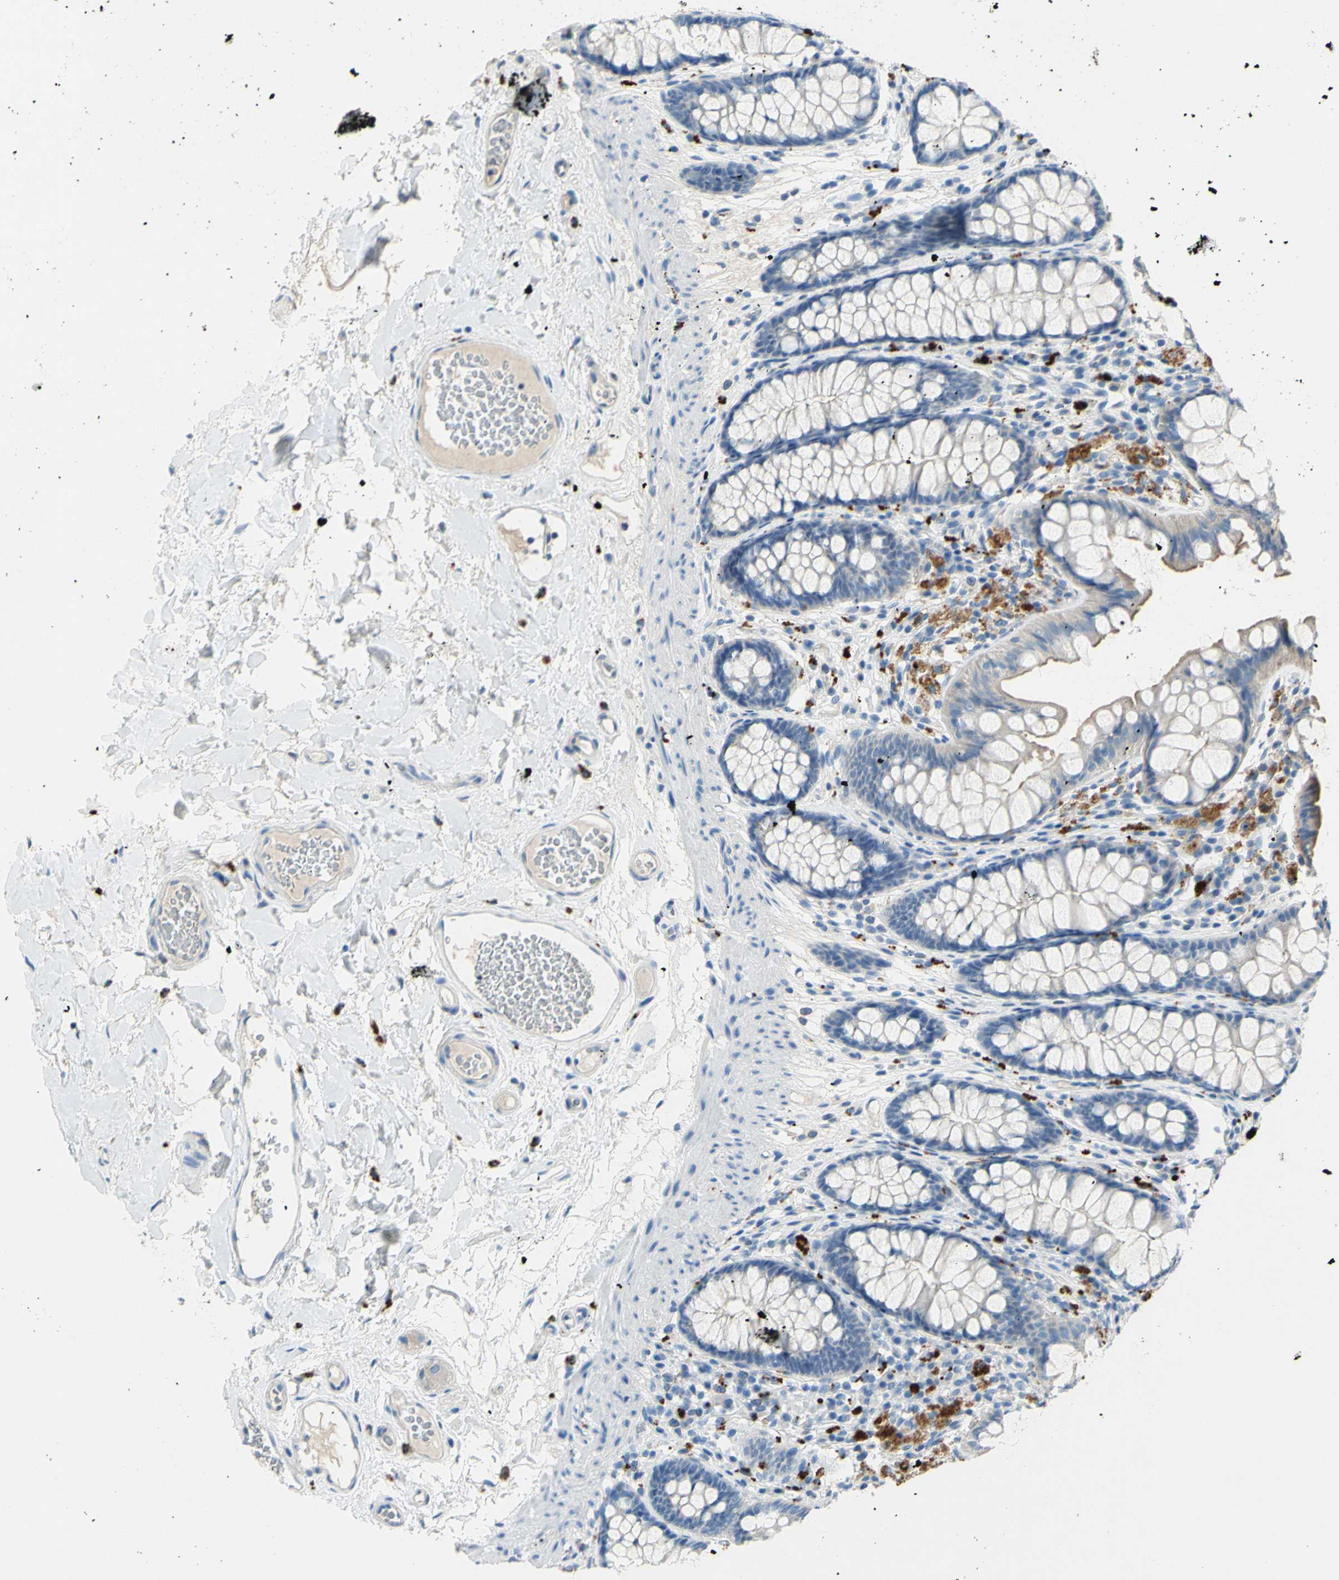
{"staining": {"intensity": "negative", "quantity": "none", "location": "none"}, "tissue": "colon", "cell_type": "Endothelial cells", "image_type": "normal", "snomed": [{"axis": "morphology", "description": "Normal tissue, NOS"}, {"axis": "topography", "description": "Colon"}], "caption": "IHC histopathology image of benign colon: human colon stained with DAB demonstrates no significant protein staining in endothelial cells.", "gene": "CDH10", "patient": {"sex": "female", "age": 55}}